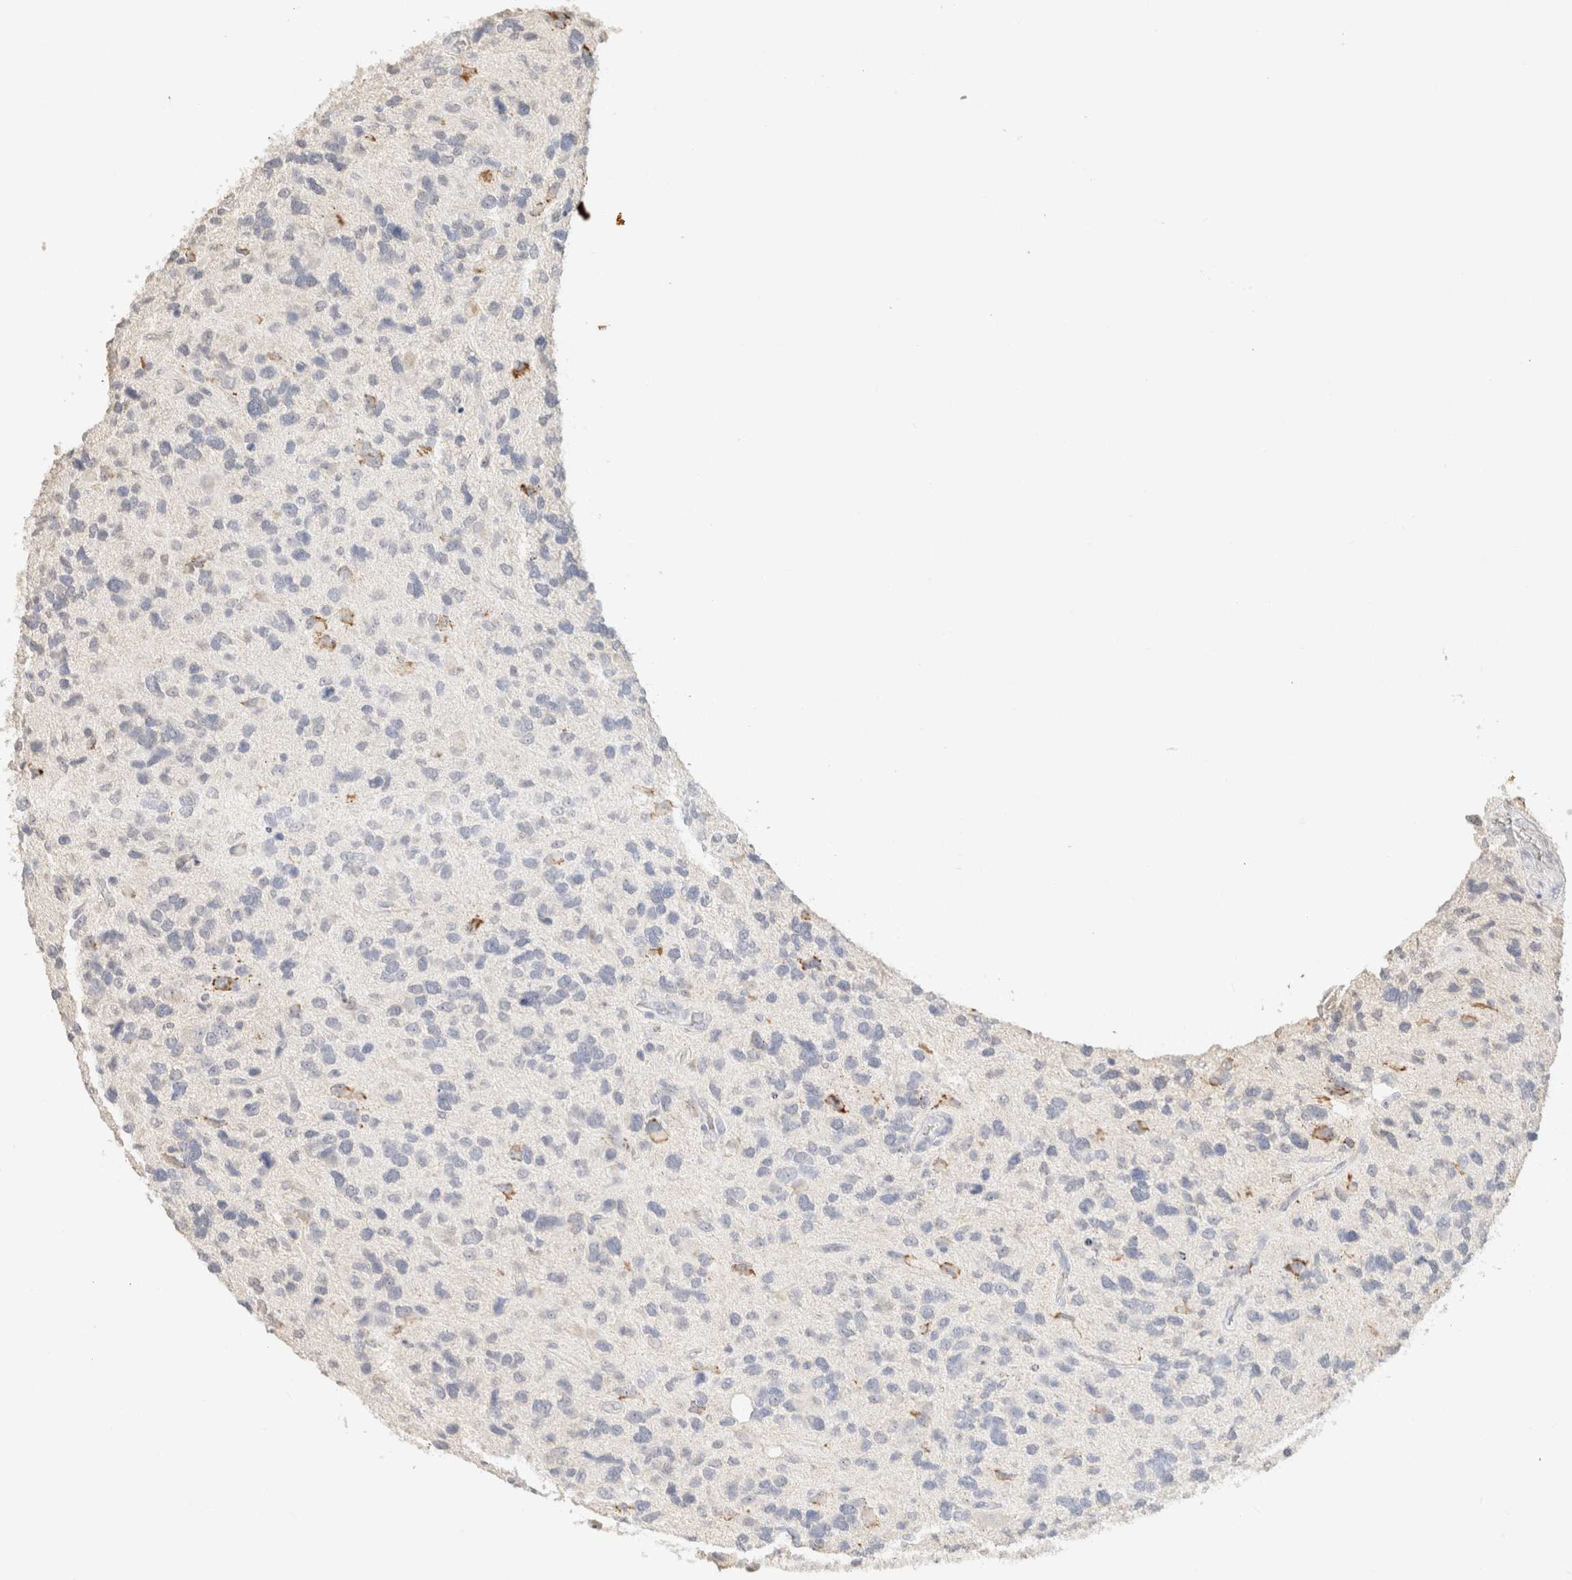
{"staining": {"intensity": "negative", "quantity": "none", "location": "none"}, "tissue": "glioma", "cell_type": "Tumor cells", "image_type": "cancer", "snomed": [{"axis": "morphology", "description": "Glioma, malignant, High grade"}, {"axis": "topography", "description": "Brain"}], "caption": "Malignant glioma (high-grade) was stained to show a protein in brown. There is no significant staining in tumor cells.", "gene": "CPA1", "patient": {"sex": "female", "age": 58}}